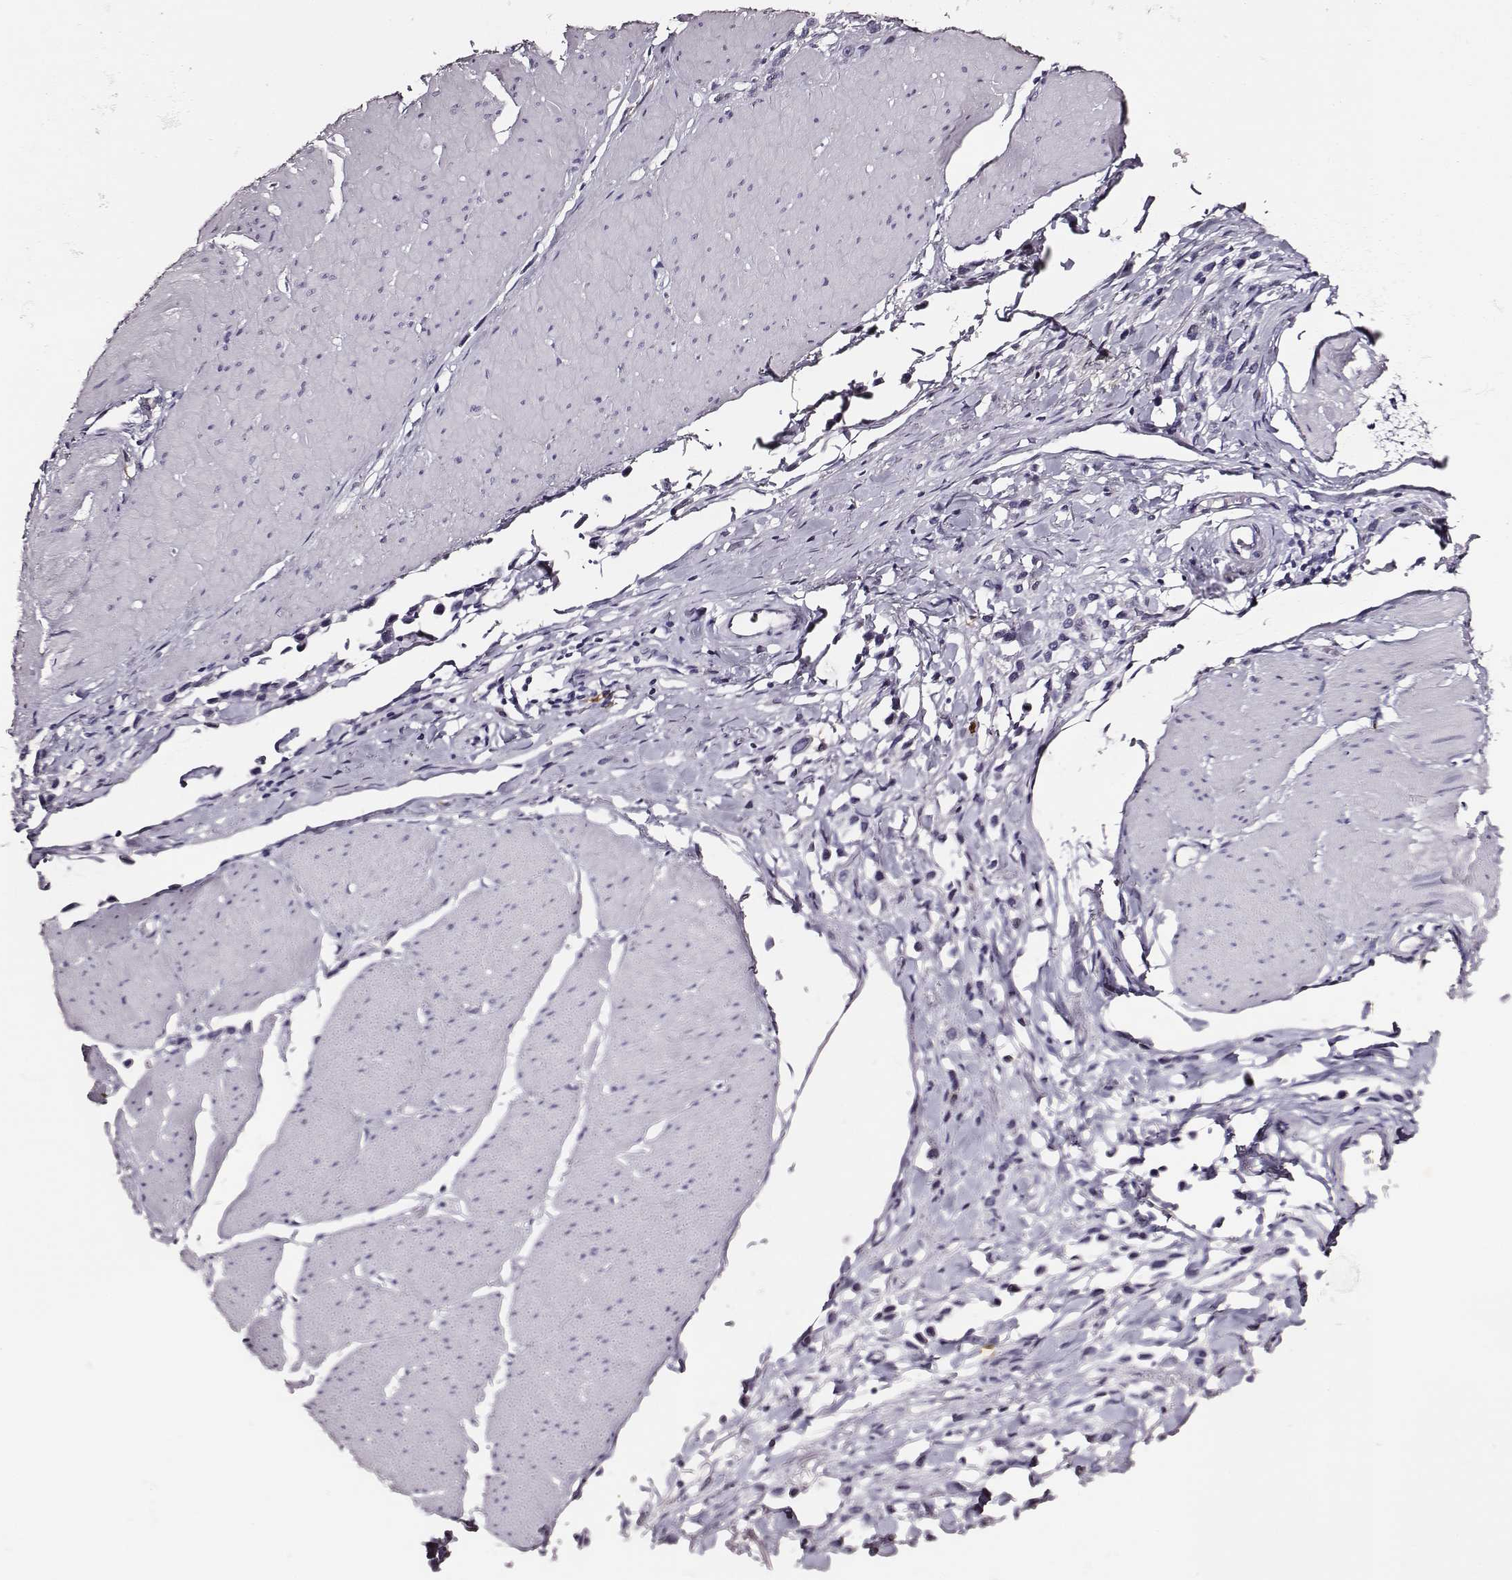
{"staining": {"intensity": "negative", "quantity": "none", "location": "none"}, "tissue": "stomach cancer", "cell_type": "Tumor cells", "image_type": "cancer", "snomed": [{"axis": "morphology", "description": "Adenocarcinoma, NOS"}, {"axis": "topography", "description": "Stomach"}], "caption": "This photomicrograph is of stomach cancer stained with IHC to label a protein in brown with the nuclei are counter-stained blue. There is no positivity in tumor cells.", "gene": "DPEP1", "patient": {"sex": "male", "age": 47}}